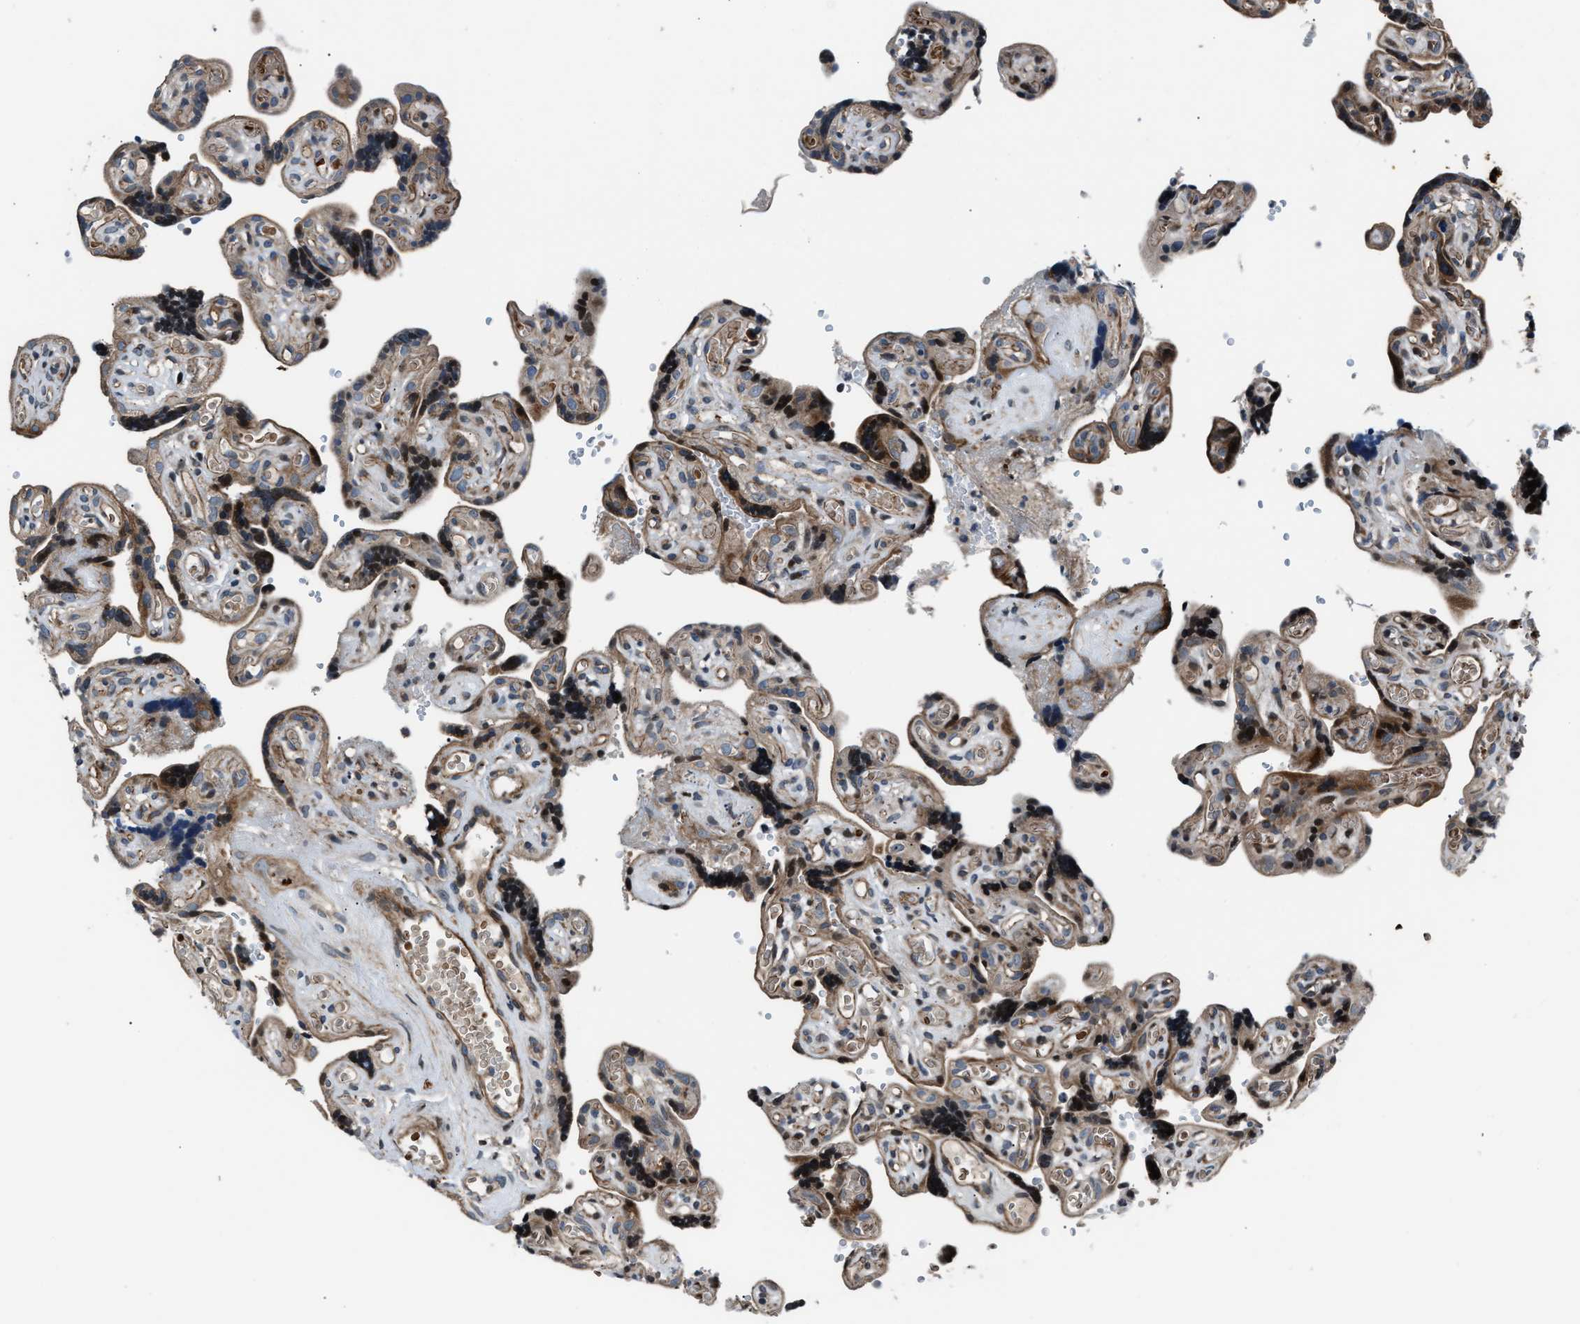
{"staining": {"intensity": "weak", "quantity": "25%-75%", "location": "cytoplasmic/membranous"}, "tissue": "placenta", "cell_type": "Decidual cells", "image_type": "normal", "snomed": [{"axis": "morphology", "description": "Normal tissue, NOS"}, {"axis": "topography", "description": "Placenta"}], "caption": "High-magnification brightfield microscopy of unremarkable placenta stained with DAB (brown) and counterstained with hematoxylin (blue). decidual cells exhibit weak cytoplasmic/membranous expression is present in approximately25%-75% of cells.", "gene": "DYNC2I1", "patient": {"sex": "female", "age": 30}}